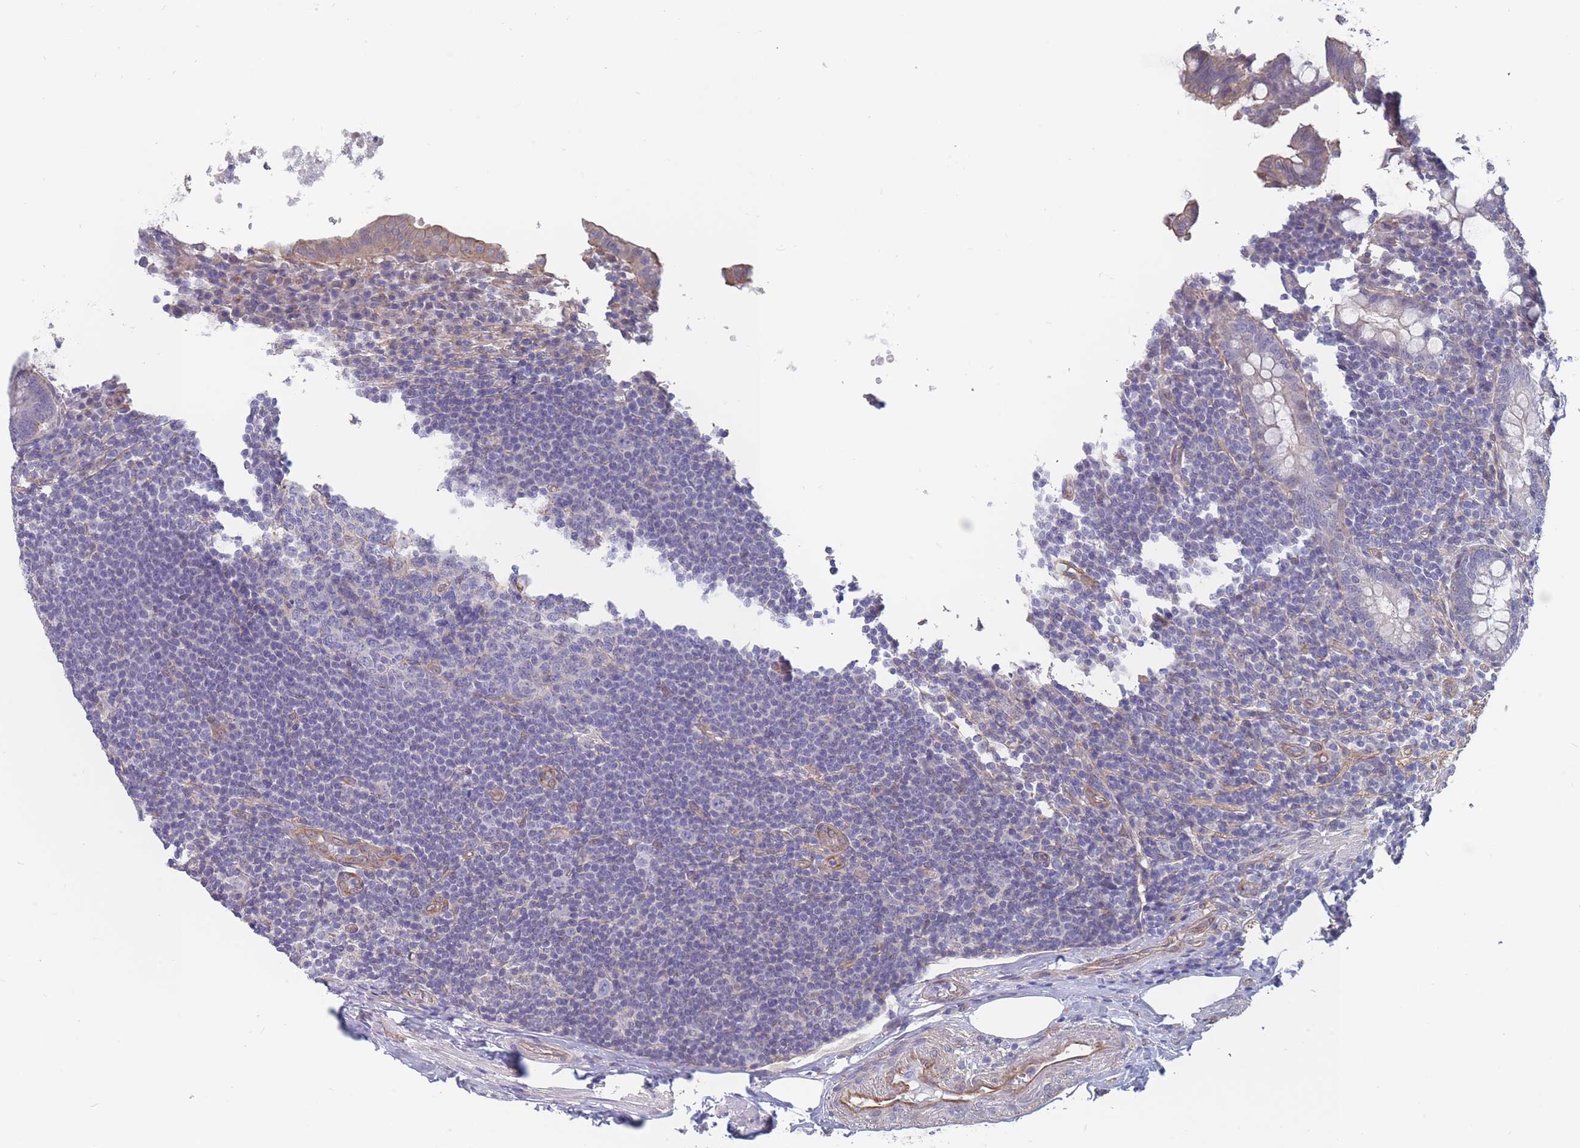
{"staining": {"intensity": "negative", "quantity": "none", "location": "none"}, "tissue": "appendix", "cell_type": "Glandular cells", "image_type": "normal", "snomed": [{"axis": "morphology", "description": "Normal tissue, NOS"}, {"axis": "topography", "description": "Appendix"}], "caption": "The histopathology image exhibits no significant positivity in glandular cells of appendix.", "gene": "SLC1A6", "patient": {"sex": "male", "age": 83}}